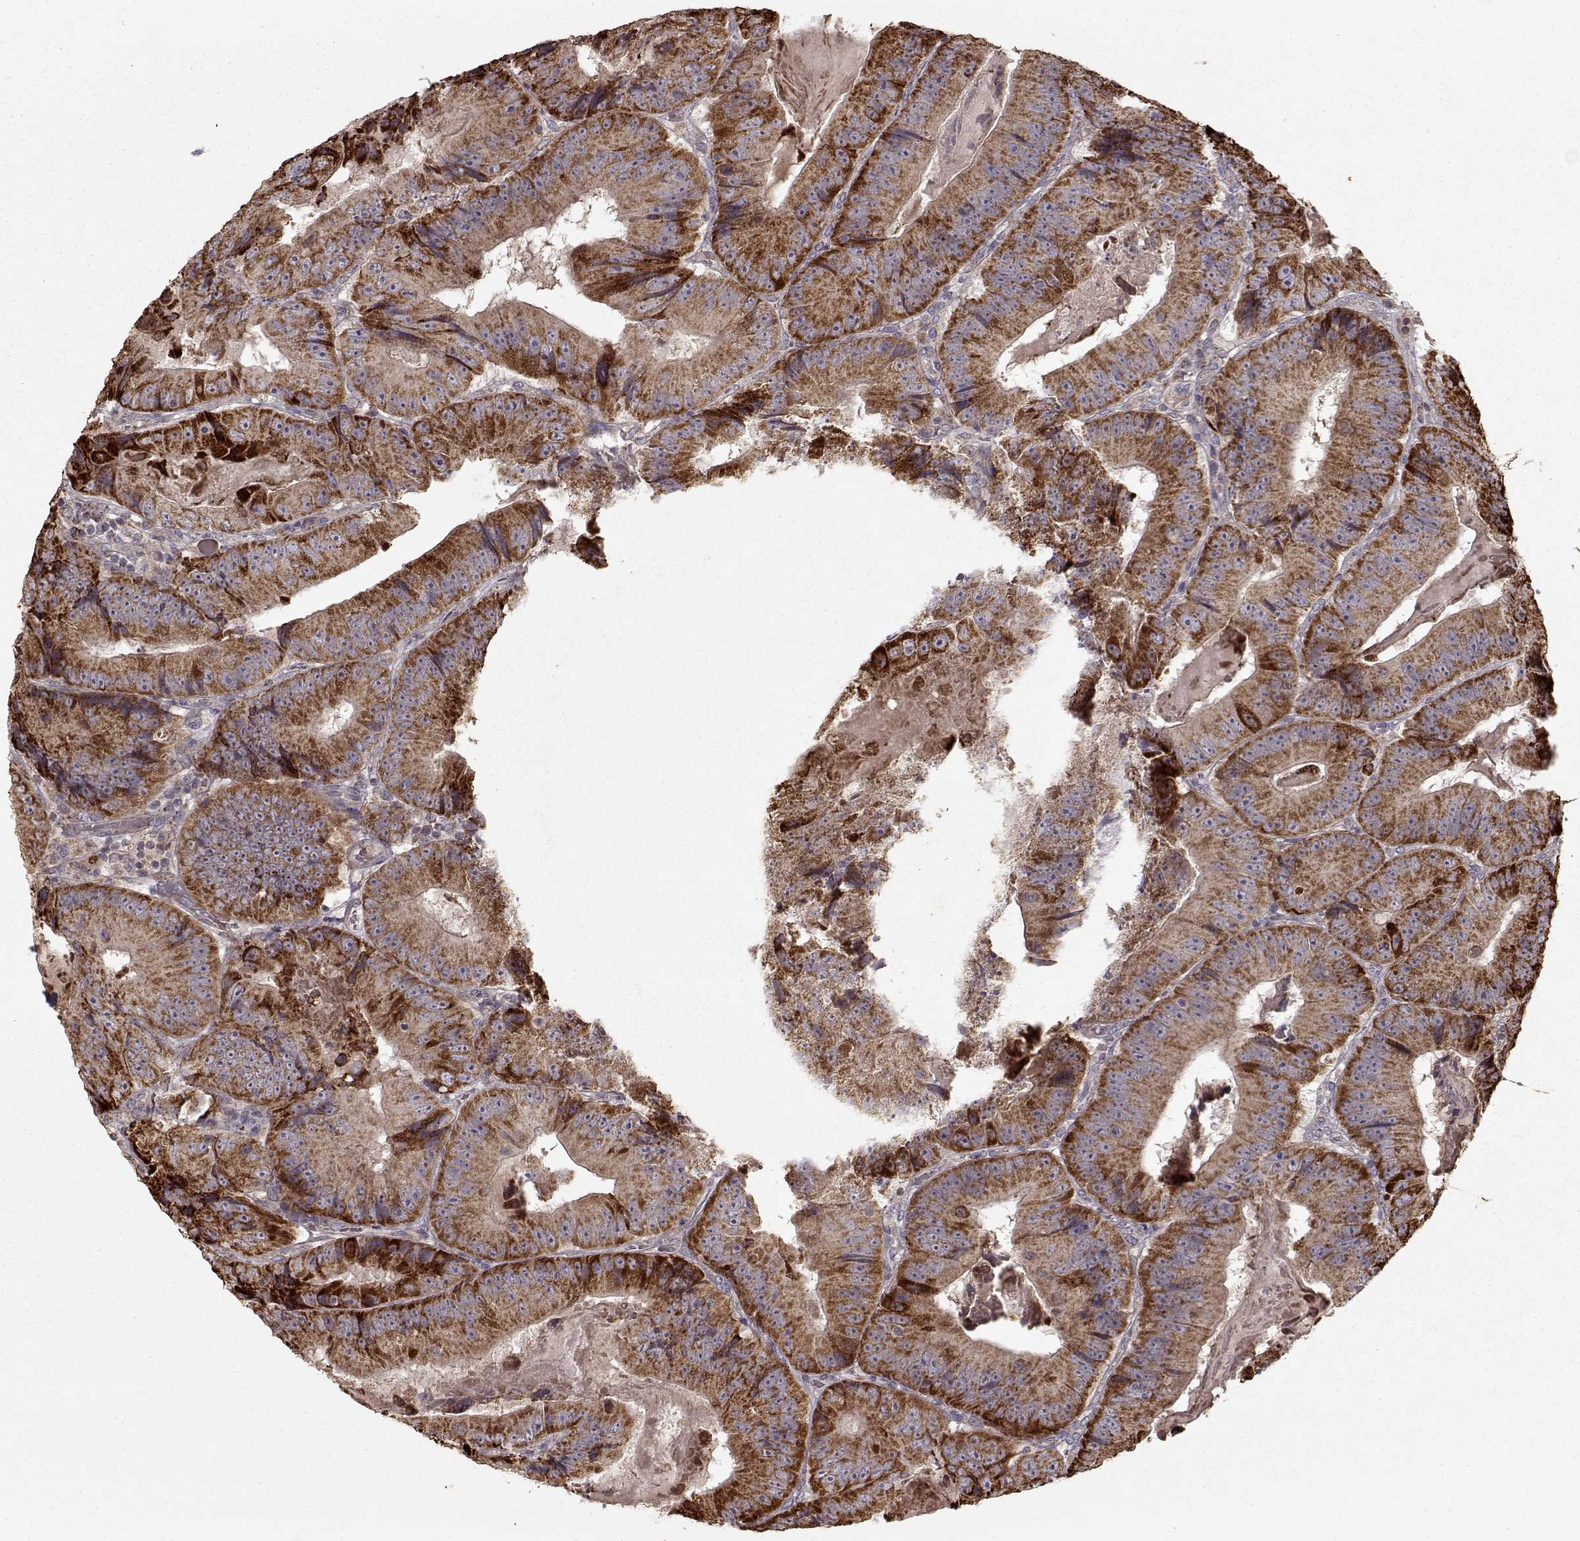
{"staining": {"intensity": "strong", "quantity": ">75%", "location": "cytoplasmic/membranous"}, "tissue": "colorectal cancer", "cell_type": "Tumor cells", "image_type": "cancer", "snomed": [{"axis": "morphology", "description": "Adenocarcinoma, NOS"}, {"axis": "topography", "description": "Colon"}], "caption": "DAB immunohistochemical staining of human colorectal cancer (adenocarcinoma) shows strong cytoplasmic/membranous protein staining in approximately >75% of tumor cells. (DAB (3,3'-diaminobenzidine) = brown stain, brightfield microscopy at high magnification).", "gene": "CMTM3", "patient": {"sex": "female", "age": 86}}